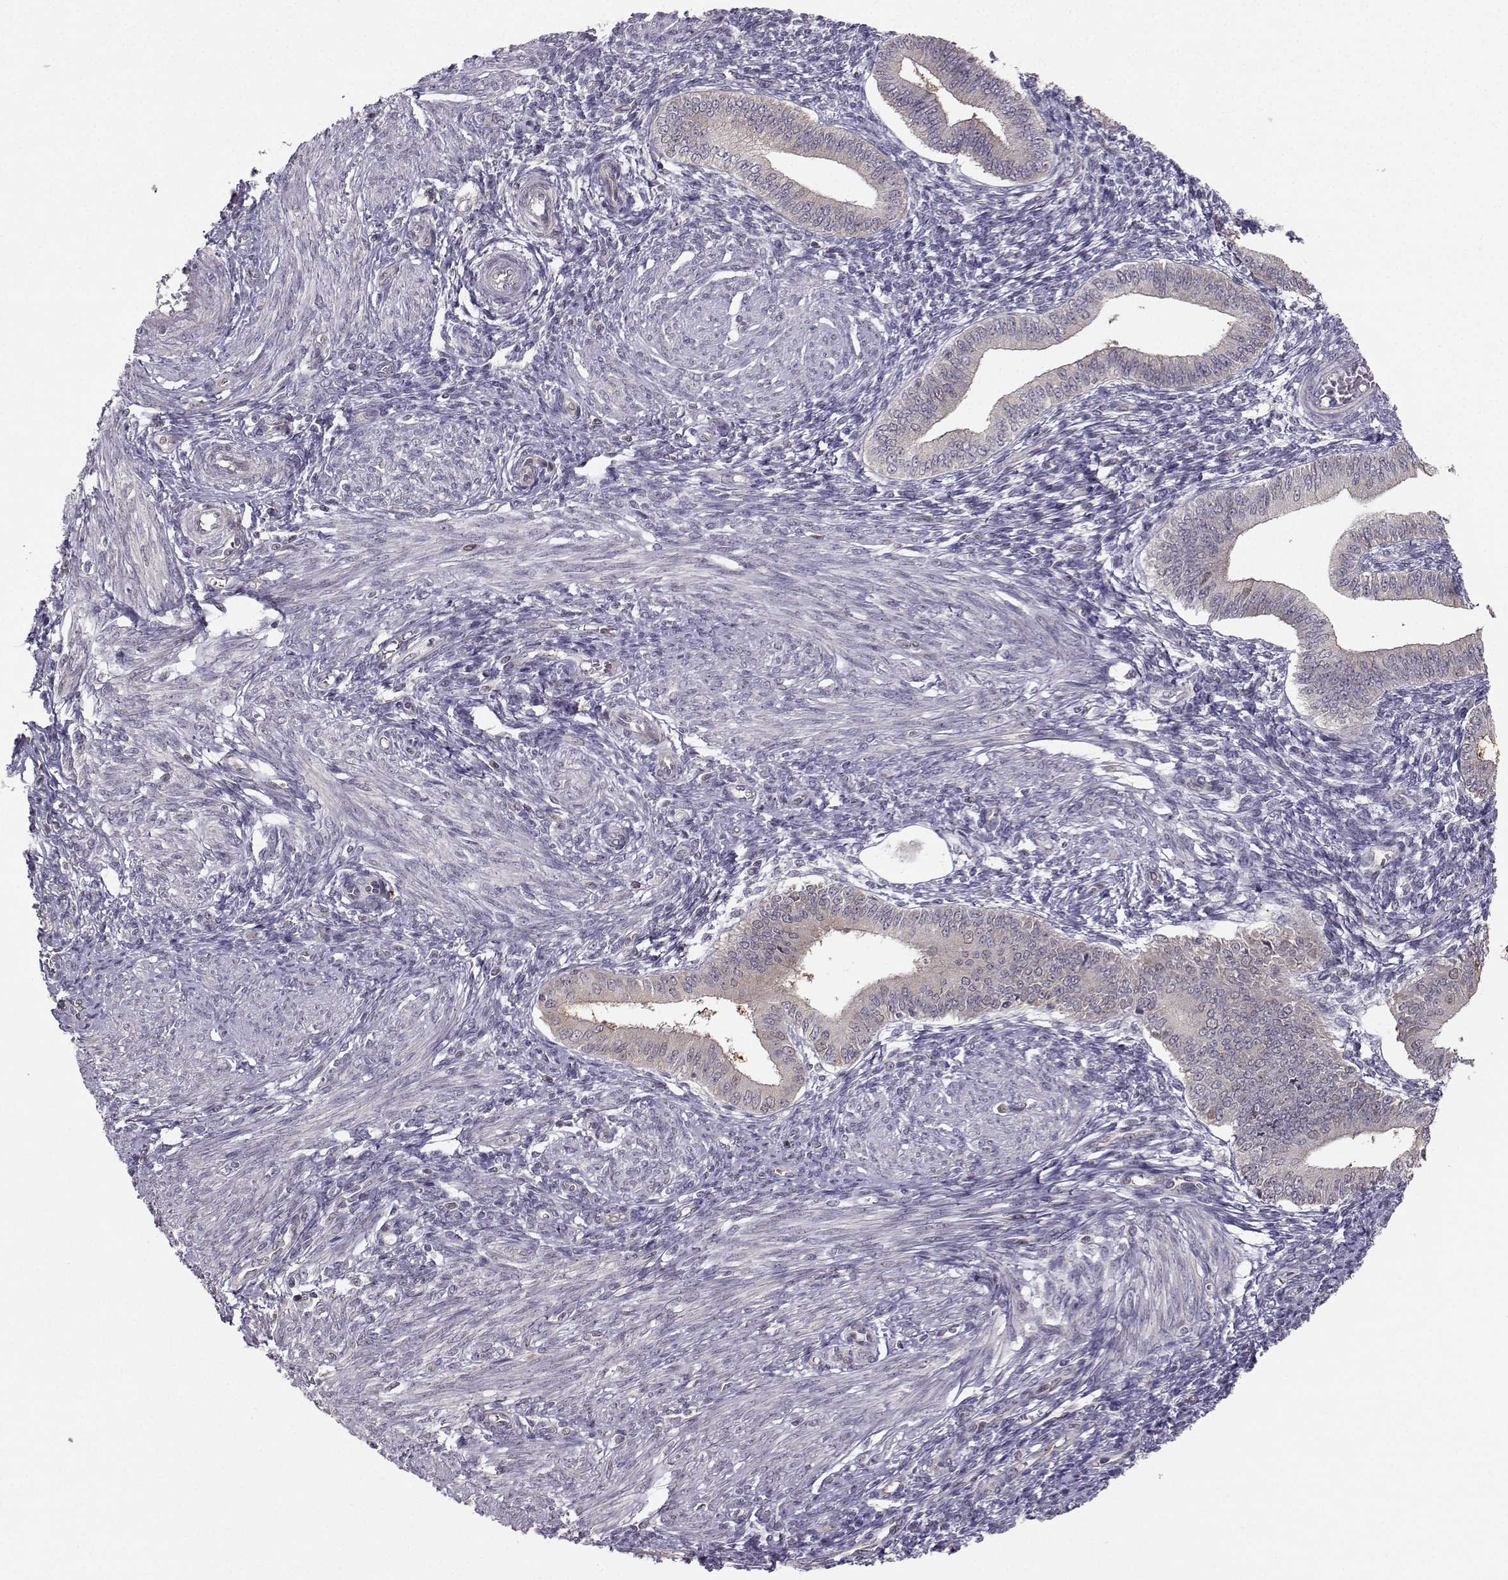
{"staining": {"intensity": "negative", "quantity": "none", "location": "none"}, "tissue": "endometrium", "cell_type": "Cells in endometrial stroma", "image_type": "normal", "snomed": [{"axis": "morphology", "description": "Normal tissue, NOS"}, {"axis": "topography", "description": "Endometrium"}], "caption": "High power microscopy micrograph of an immunohistochemistry photomicrograph of normal endometrium, revealing no significant expression in cells in endometrial stroma.", "gene": "PKP2", "patient": {"sex": "female", "age": 42}}